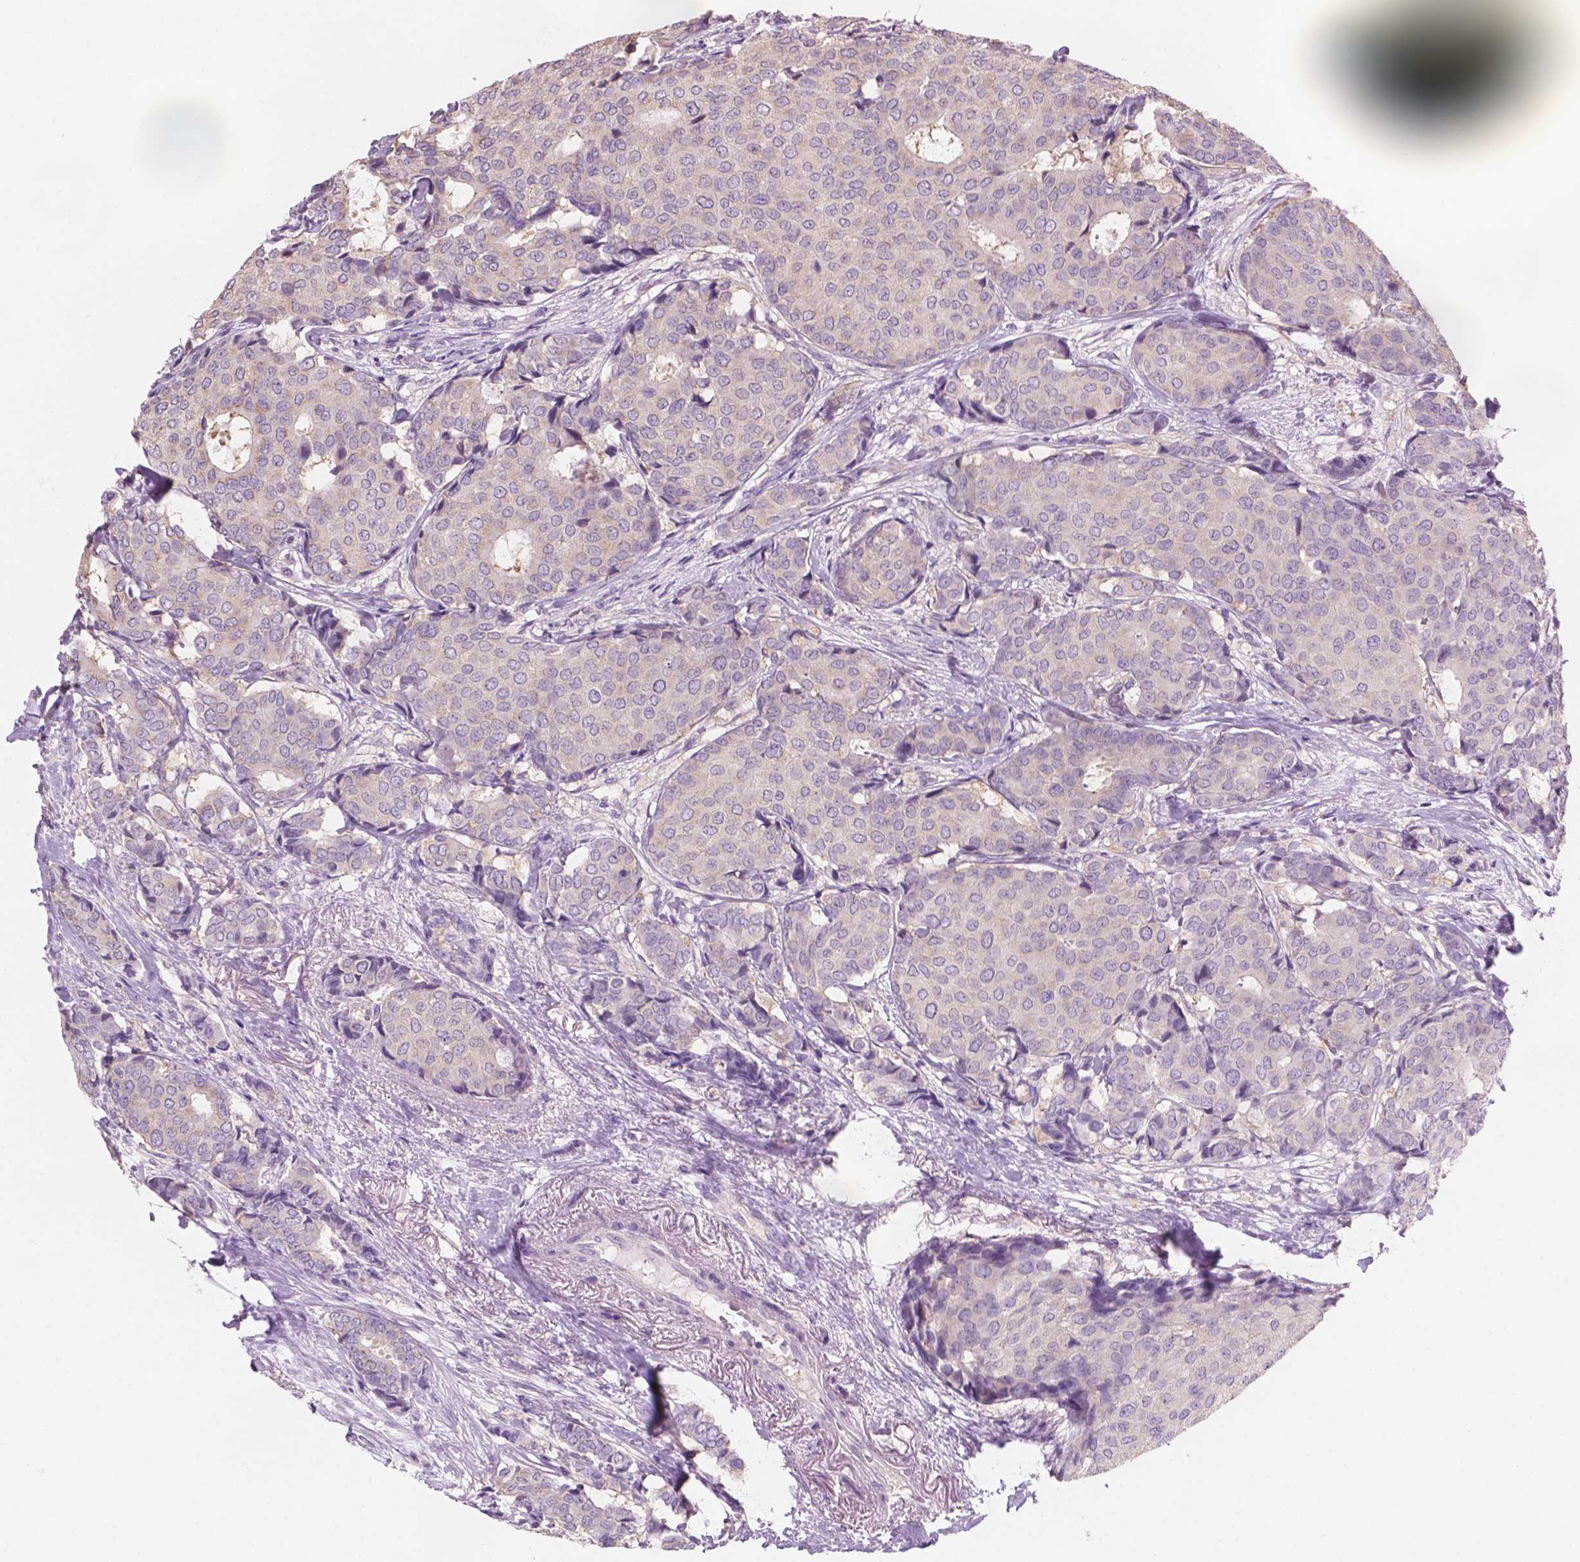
{"staining": {"intensity": "negative", "quantity": "none", "location": "none"}, "tissue": "breast cancer", "cell_type": "Tumor cells", "image_type": "cancer", "snomed": [{"axis": "morphology", "description": "Duct carcinoma"}, {"axis": "topography", "description": "Breast"}], "caption": "This histopathology image is of breast invasive ductal carcinoma stained with immunohistochemistry (IHC) to label a protein in brown with the nuclei are counter-stained blue. There is no positivity in tumor cells.", "gene": "SBSN", "patient": {"sex": "female", "age": 75}}